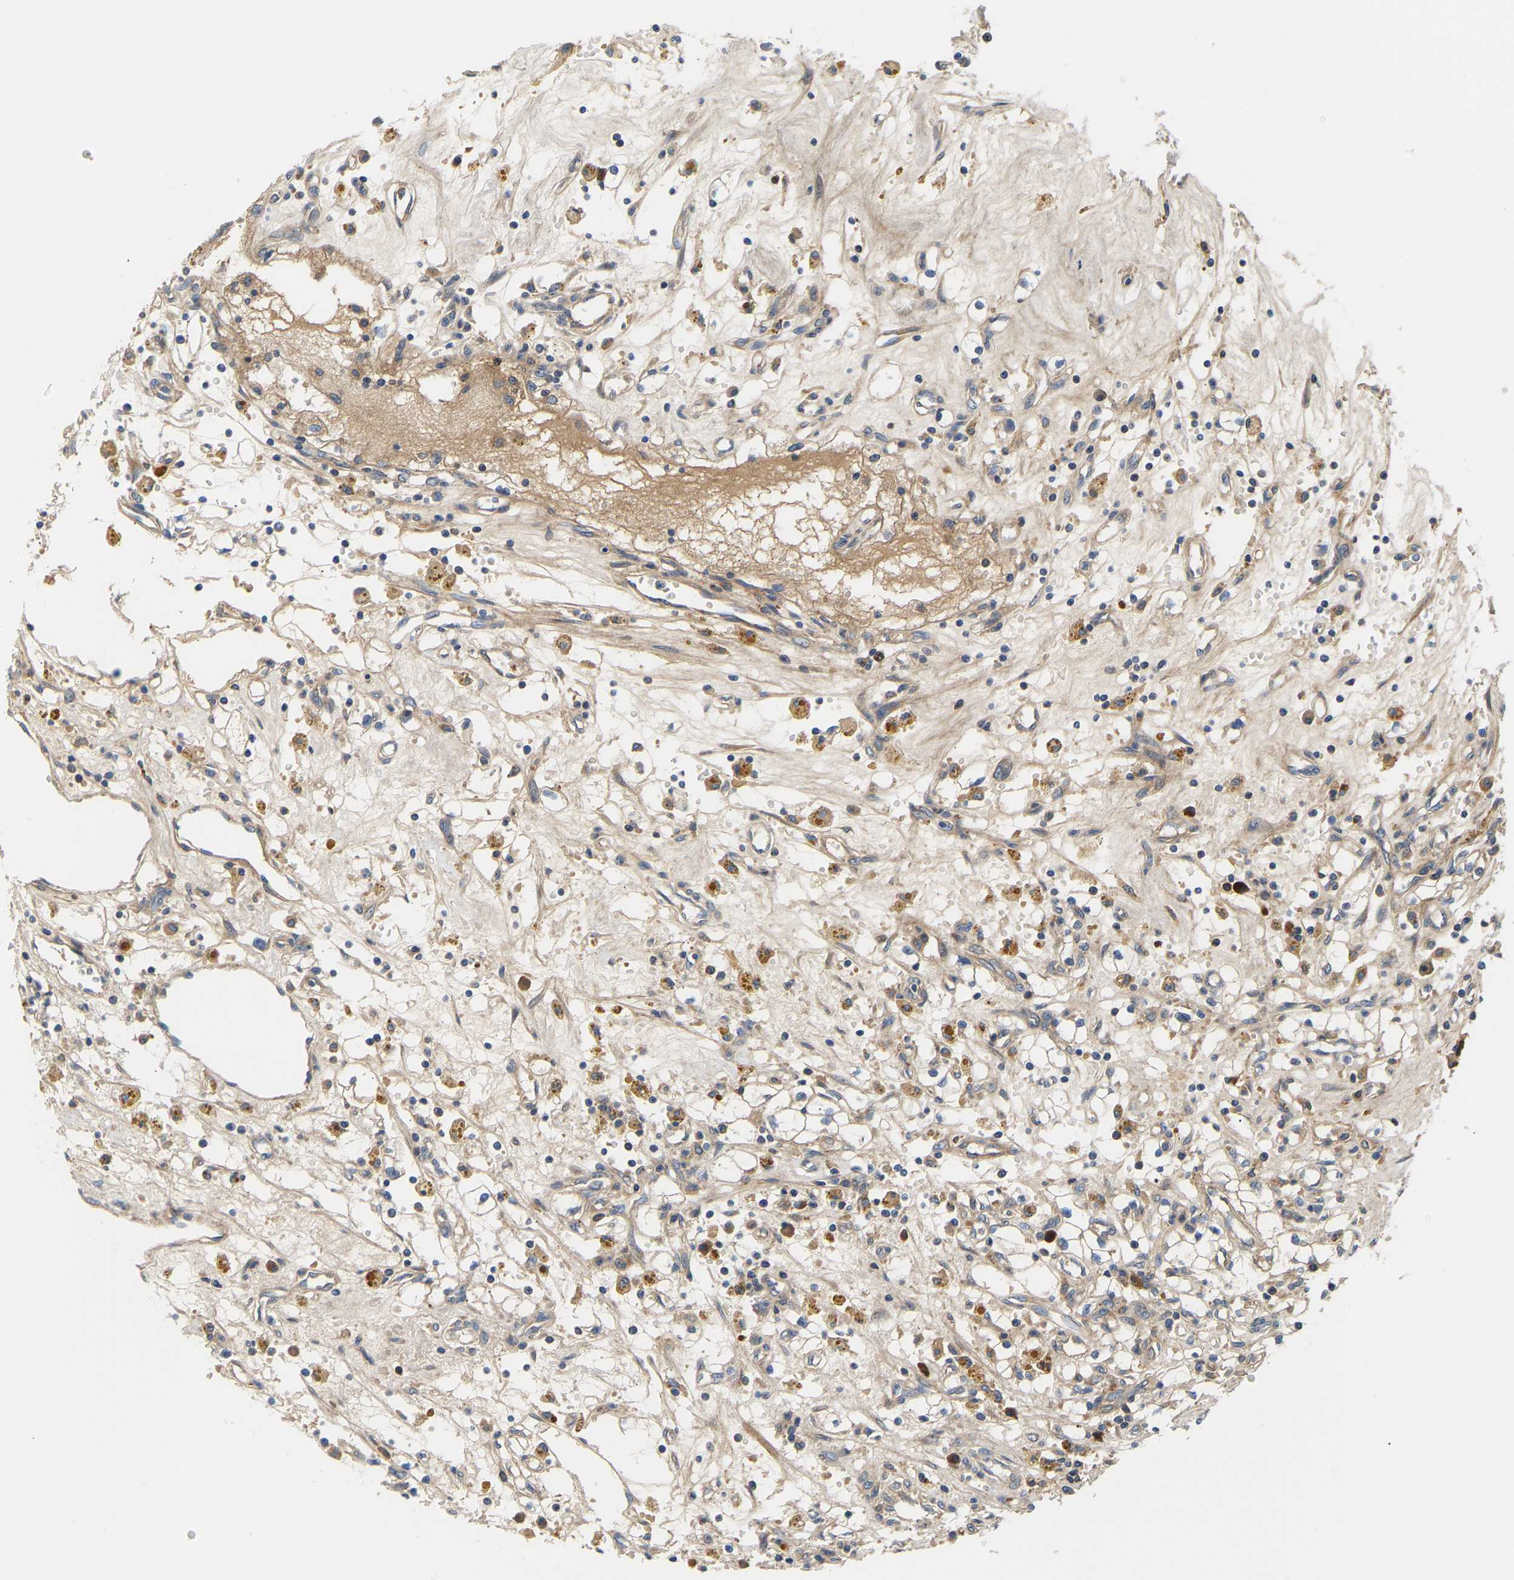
{"staining": {"intensity": "weak", "quantity": ">75%", "location": "cytoplasmic/membranous"}, "tissue": "renal cancer", "cell_type": "Tumor cells", "image_type": "cancer", "snomed": [{"axis": "morphology", "description": "Adenocarcinoma, NOS"}, {"axis": "topography", "description": "Kidney"}], "caption": "Protein analysis of adenocarcinoma (renal) tissue shows weak cytoplasmic/membranous staining in approximately >75% of tumor cells.", "gene": "AIMP2", "patient": {"sex": "male", "age": 56}}